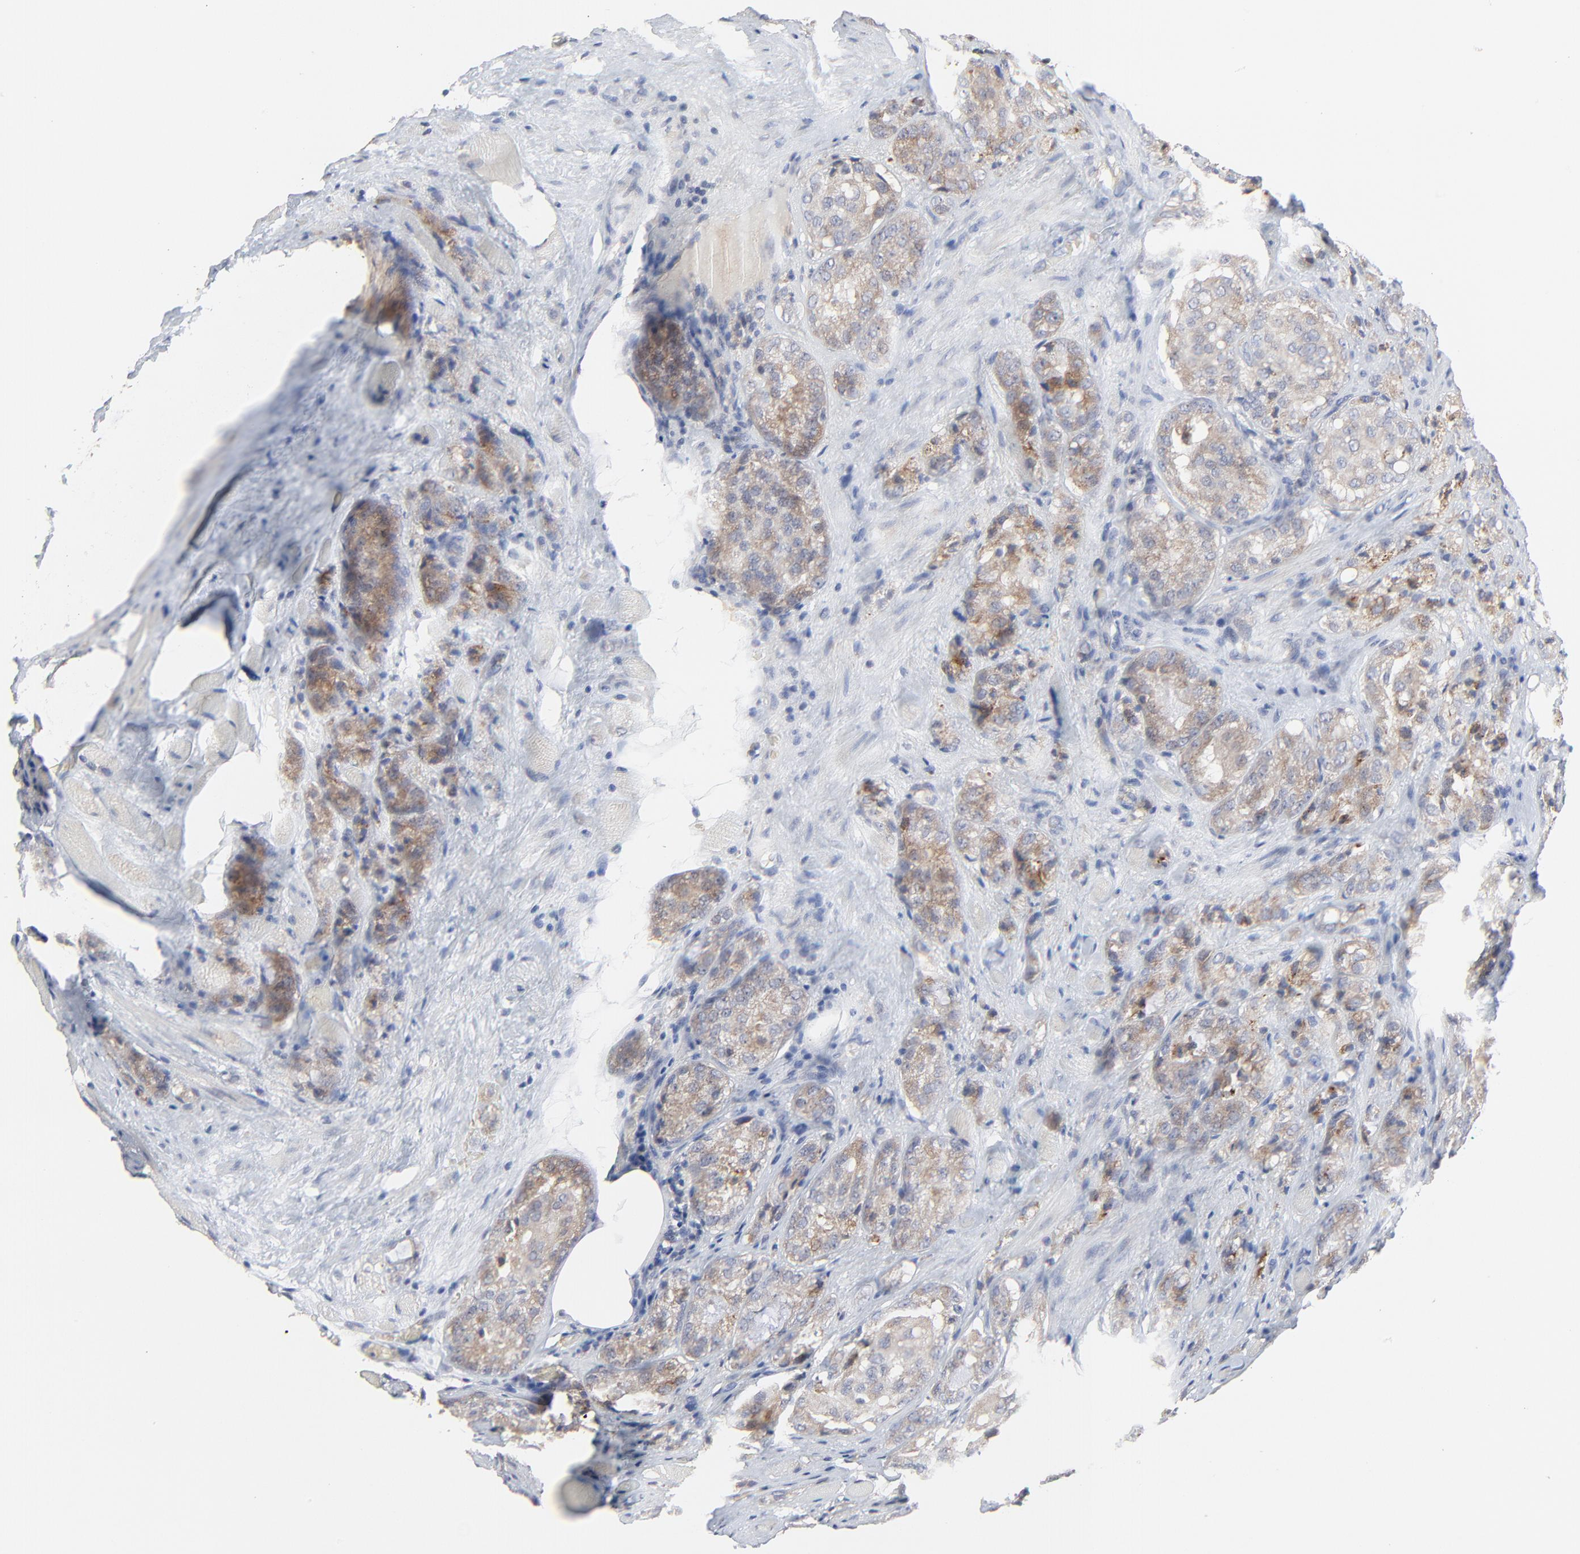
{"staining": {"intensity": "weak", "quantity": ">75%", "location": "cytoplasmic/membranous"}, "tissue": "prostate cancer", "cell_type": "Tumor cells", "image_type": "cancer", "snomed": [{"axis": "morphology", "description": "Adenocarcinoma, Medium grade"}, {"axis": "topography", "description": "Prostate"}], "caption": "Prostate cancer stained with immunohistochemistry demonstrates weak cytoplasmic/membranous positivity in approximately >75% of tumor cells.", "gene": "FANCB", "patient": {"sex": "male", "age": 60}}